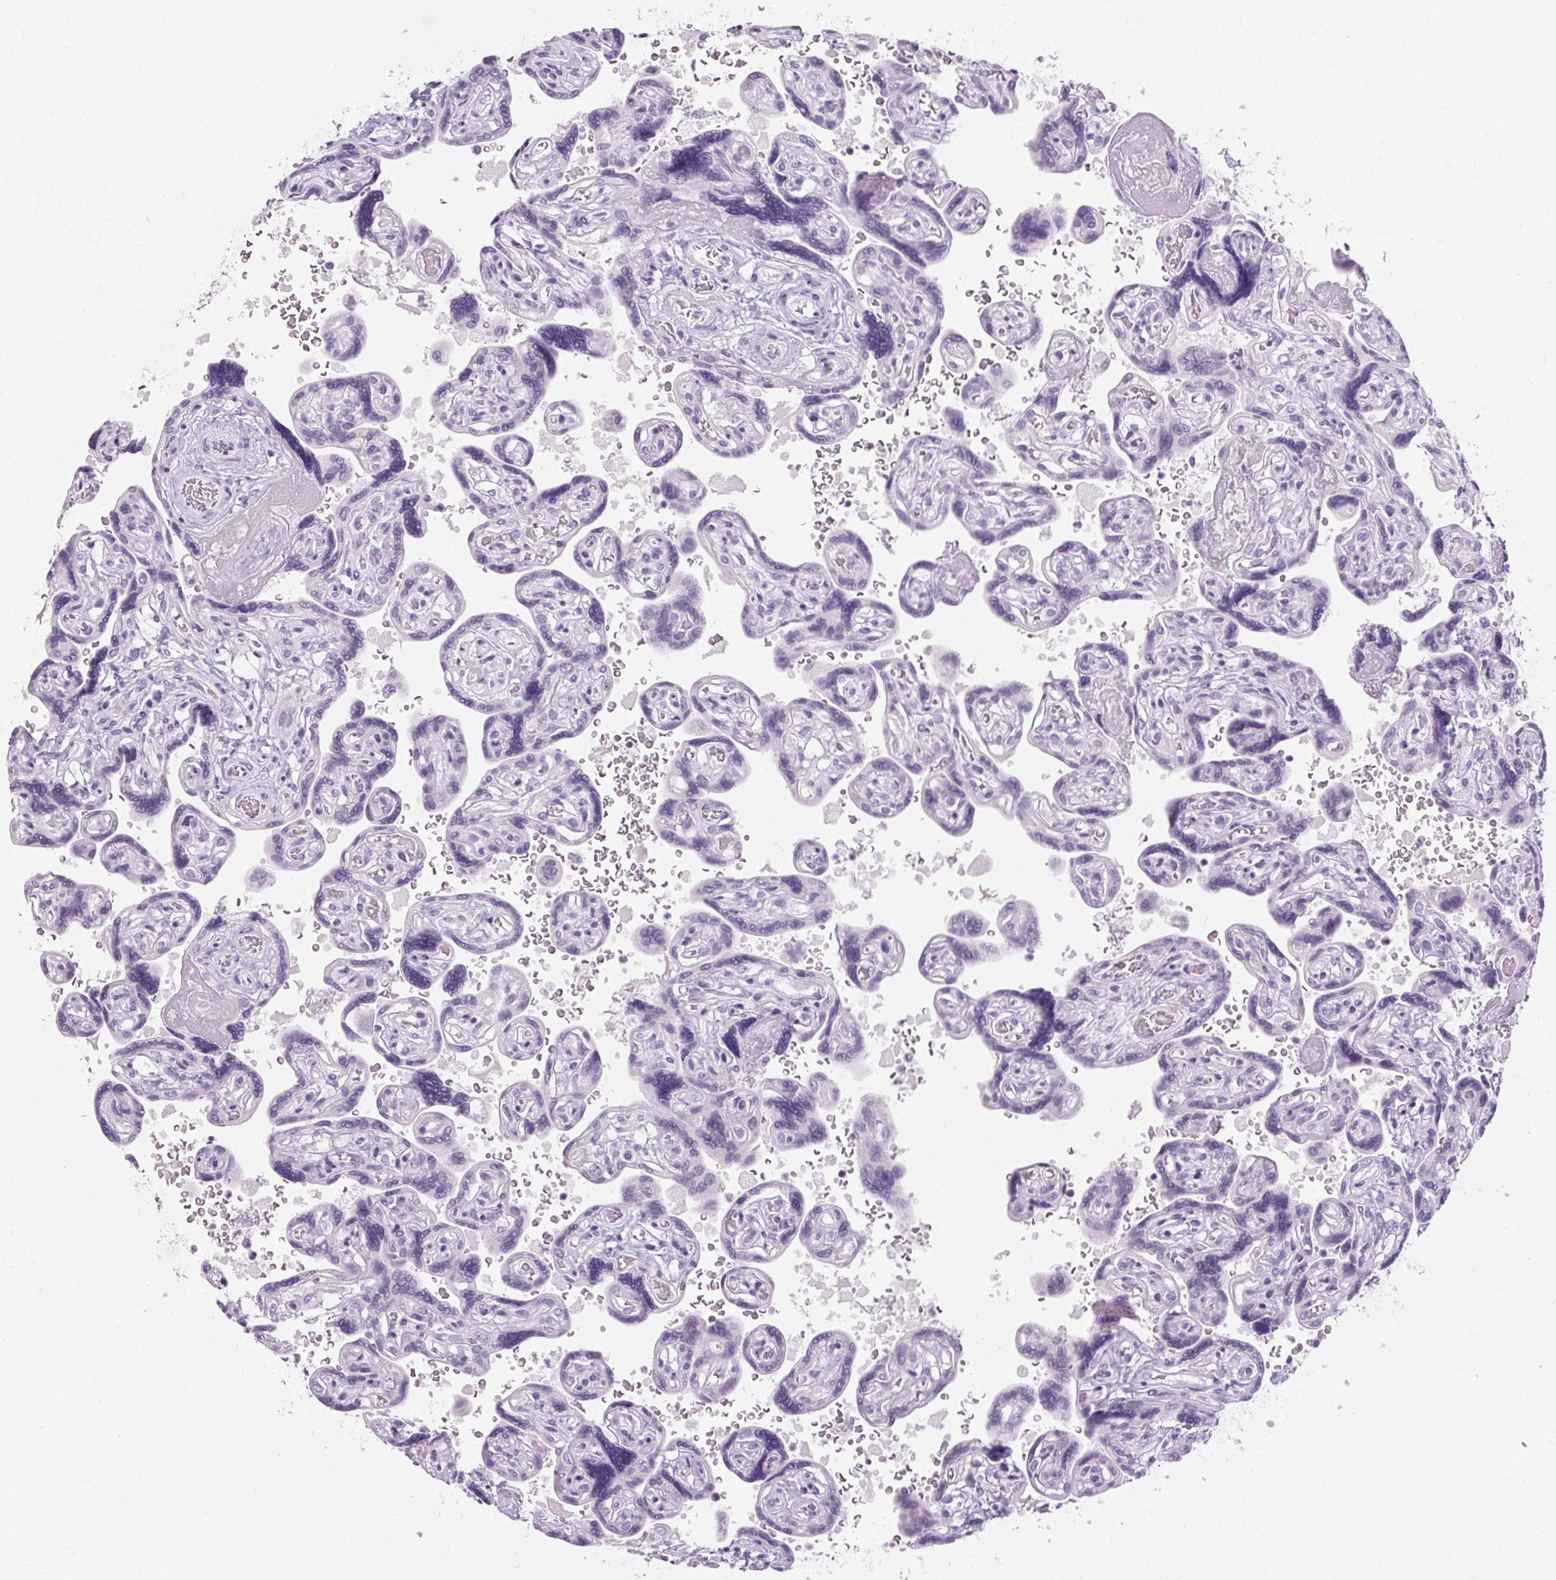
{"staining": {"intensity": "negative", "quantity": "none", "location": "none"}, "tissue": "placenta", "cell_type": "Trophoblastic cells", "image_type": "normal", "snomed": [{"axis": "morphology", "description": "Normal tissue, NOS"}, {"axis": "topography", "description": "Placenta"}], "caption": "The histopathology image shows no significant expression in trophoblastic cells of placenta. (DAB (3,3'-diaminobenzidine) immunohistochemistry (IHC) visualized using brightfield microscopy, high magnification).", "gene": "TIGD2", "patient": {"sex": "female", "age": 32}}